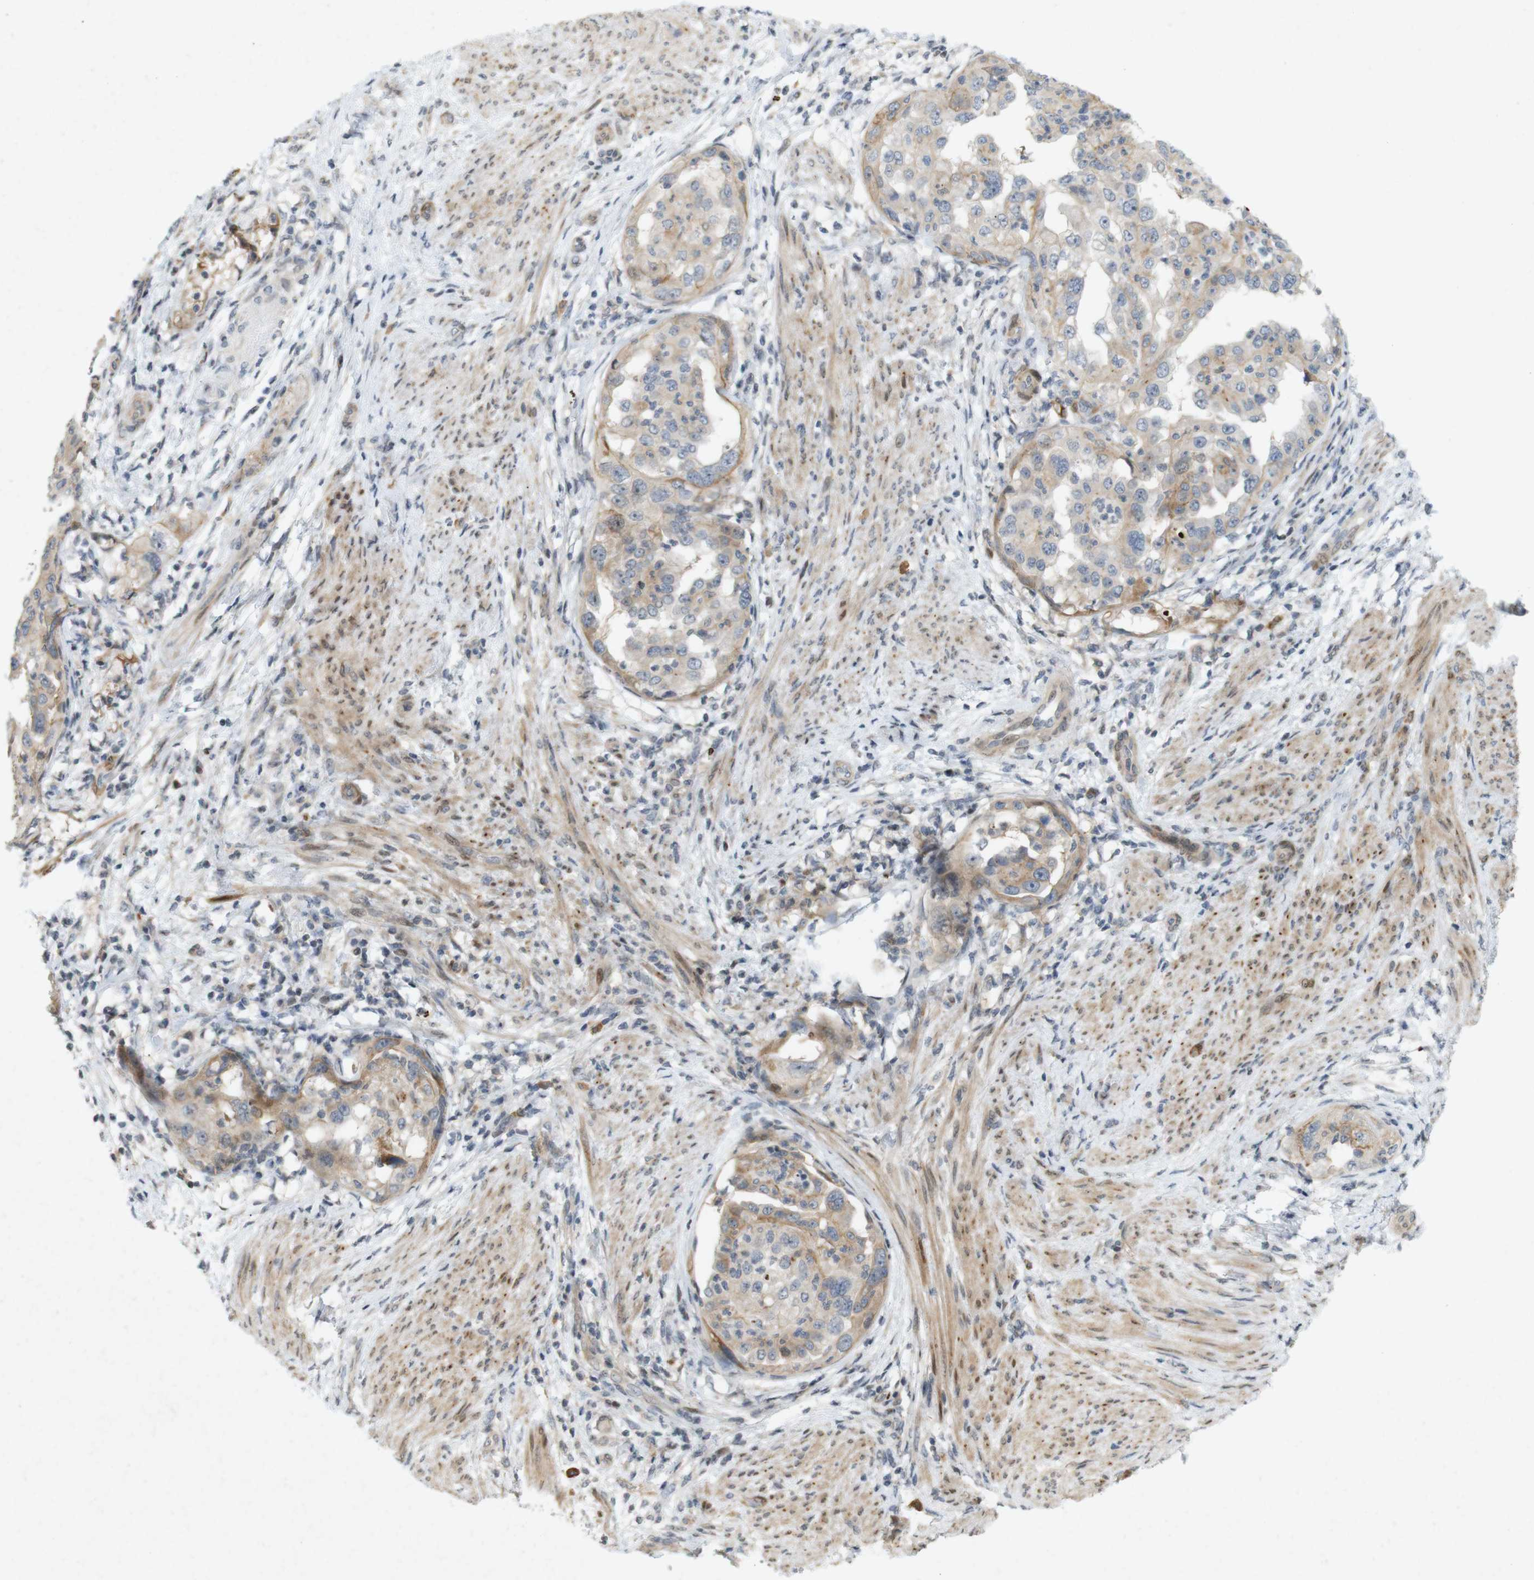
{"staining": {"intensity": "weak", "quantity": "25%-75%", "location": "cytoplasmic/membranous"}, "tissue": "endometrial cancer", "cell_type": "Tumor cells", "image_type": "cancer", "snomed": [{"axis": "morphology", "description": "Adenocarcinoma, NOS"}, {"axis": "topography", "description": "Endometrium"}], "caption": "Endometrial cancer (adenocarcinoma) tissue displays weak cytoplasmic/membranous expression in about 25%-75% of tumor cells", "gene": "PPP1R14A", "patient": {"sex": "female", "age": 85}}